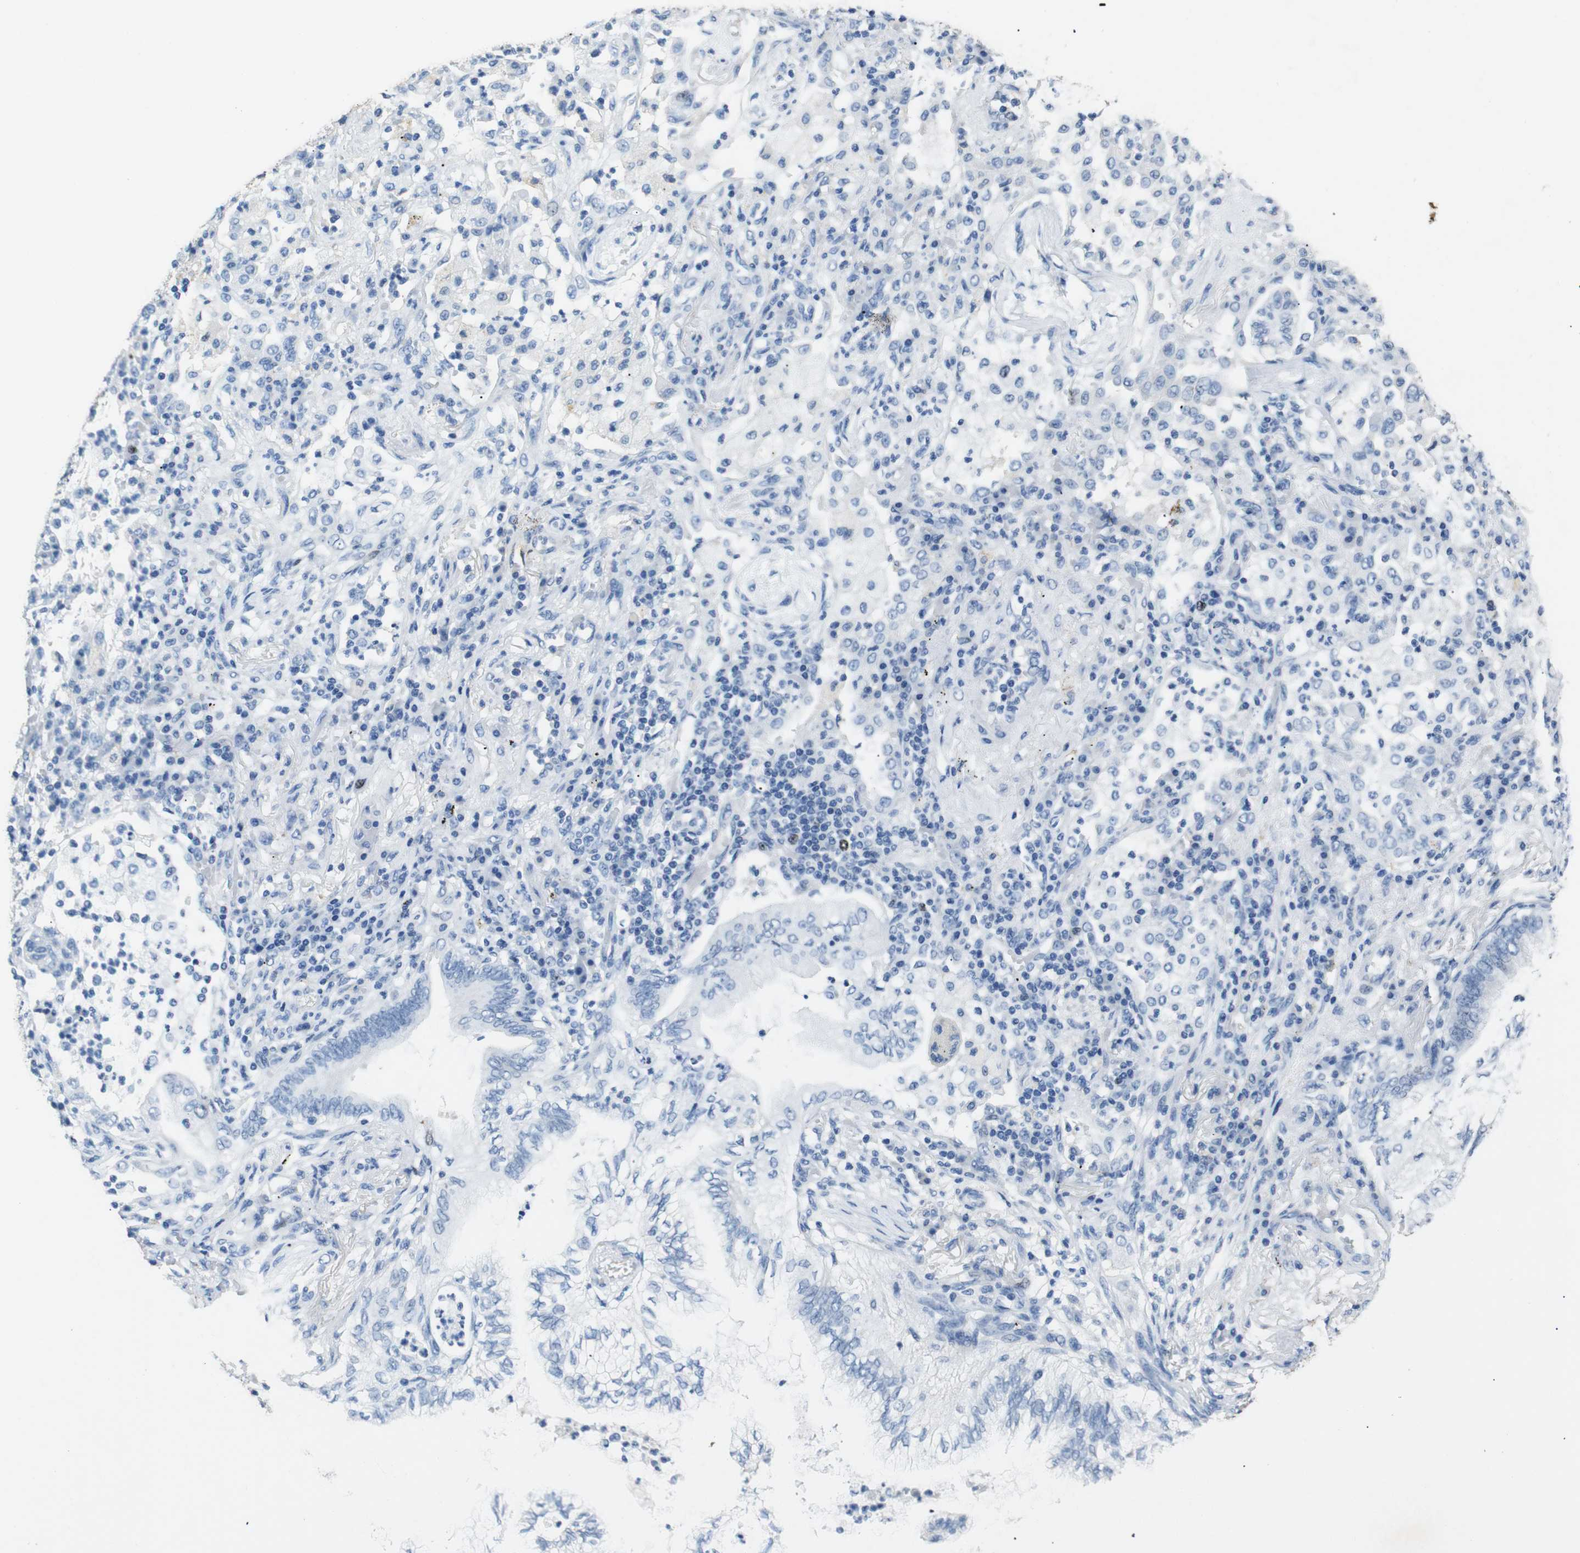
{"staining": {"intensity": "weak", "quantity": "<25%", "location": "nuclear"}, "tissue": "lung cancer", "cell_type": "Tumor cells", "image_type": "cancer", "snomed": [{"axis": "morphology", "description": "Normal tissue, NOS"}, {"axis": "morphology", "description": "Adenocarcinoma, NOS"}, {"axis": "topography", "description": "Bronchus"}, {"axis": "topography", "description": "Lung"}], "caption": "This is an IHC histopathology image of human lung adenocarcinoma. There is no expression in tumor cells.", "gene": "INCENP", "patient": {"sex": "female", "age": 70}}